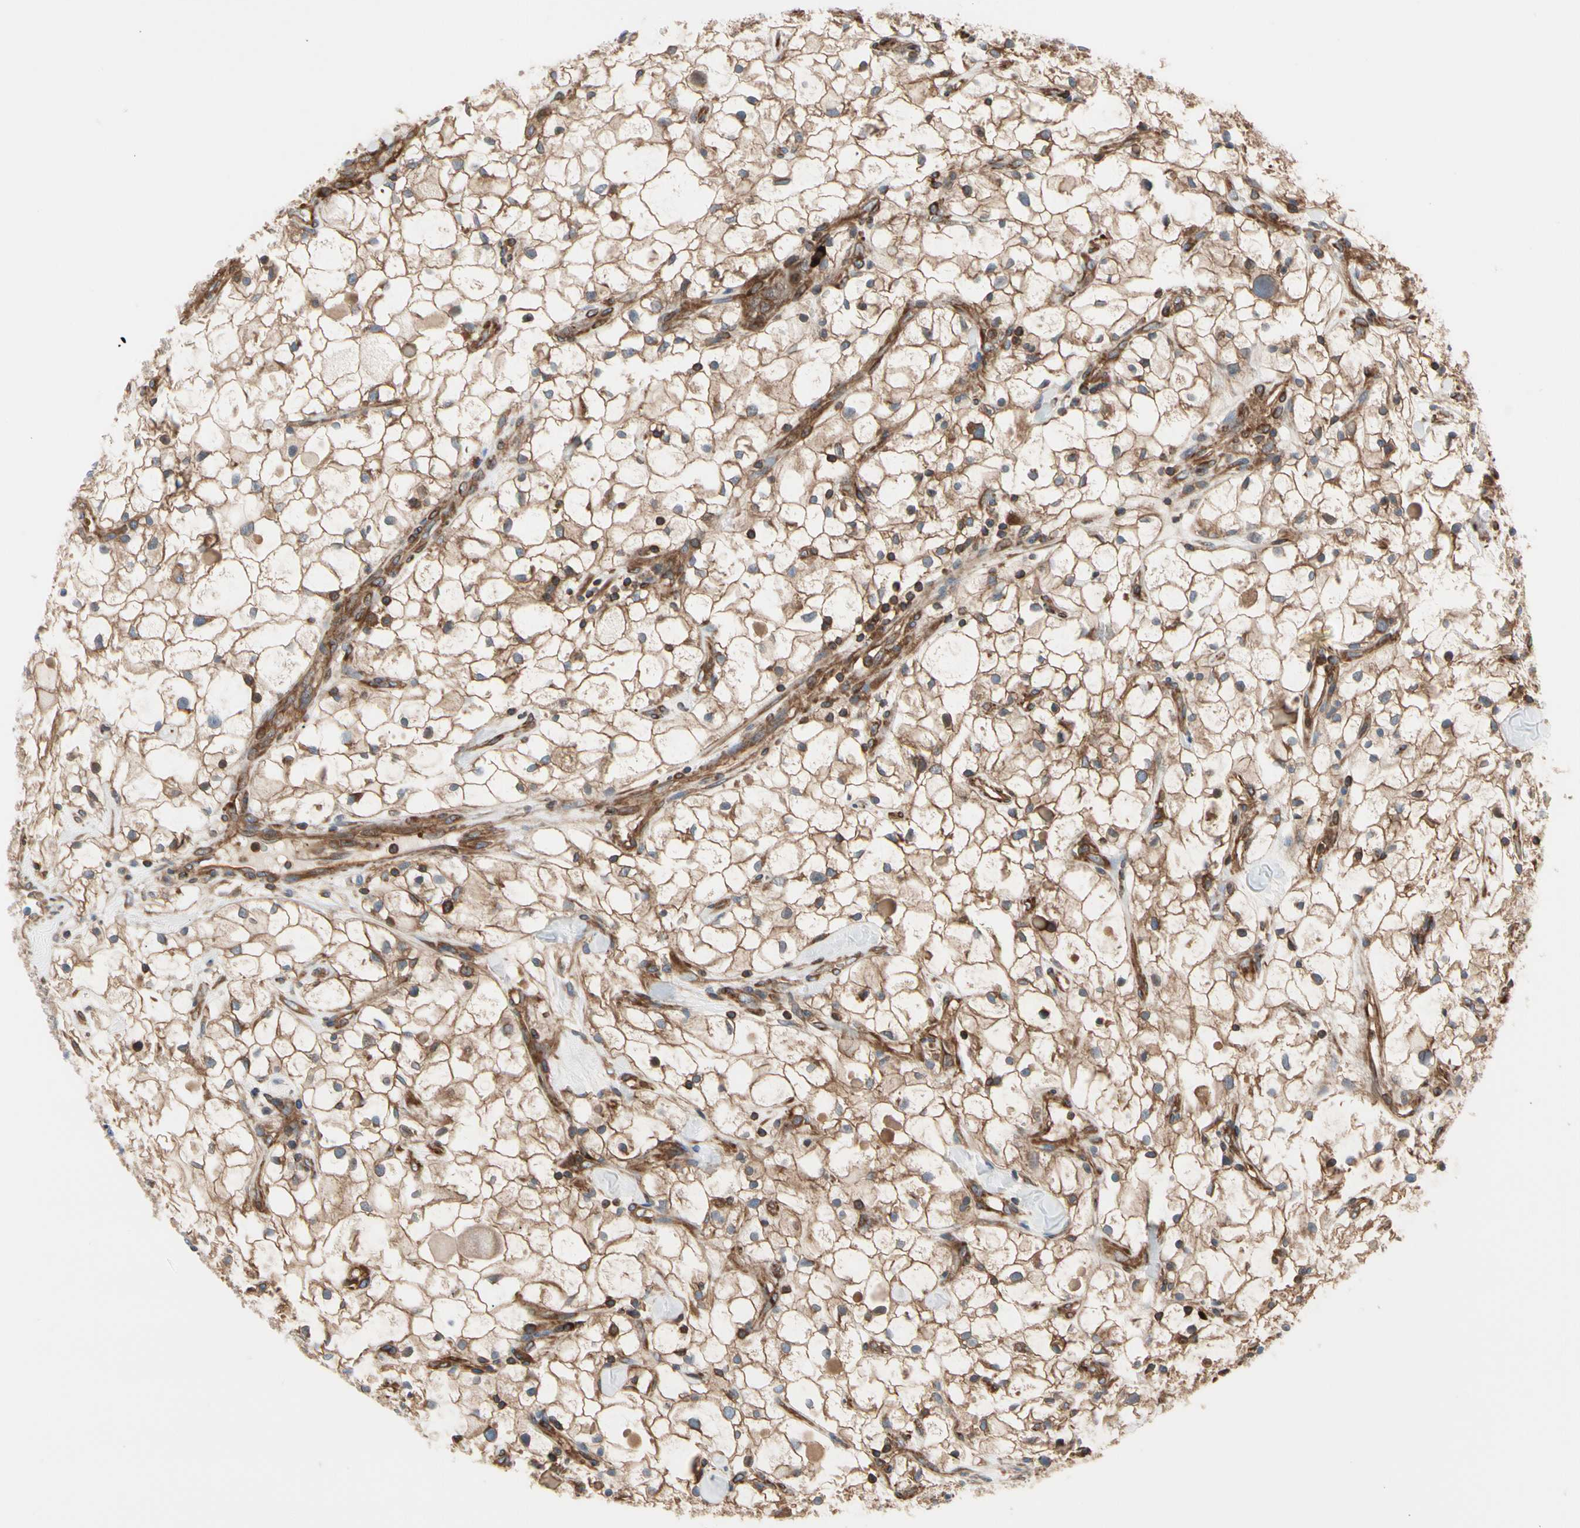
{"staining": {"intensity": "moderate", "quantity": ">75%", "location": "cytoplasmic/membranous"}, "tissue": "renal cancer", "cell_type": "Tumor cells", "image_type": "cancer", "snomed": [{"axis": "morphology", "description": "Adenocarcinoma, NOS"}, {"axis": "topography", "description": "Kidney"}], "caption": "A micrograph showing moderate cytoplasmic/membranous staining in approximately >75% of tumor cells in renal cancer, as visualized by brown immunohistochemical staining.", "gene": "ROCK1", "patient": {"sex": "female", "age": 60}}